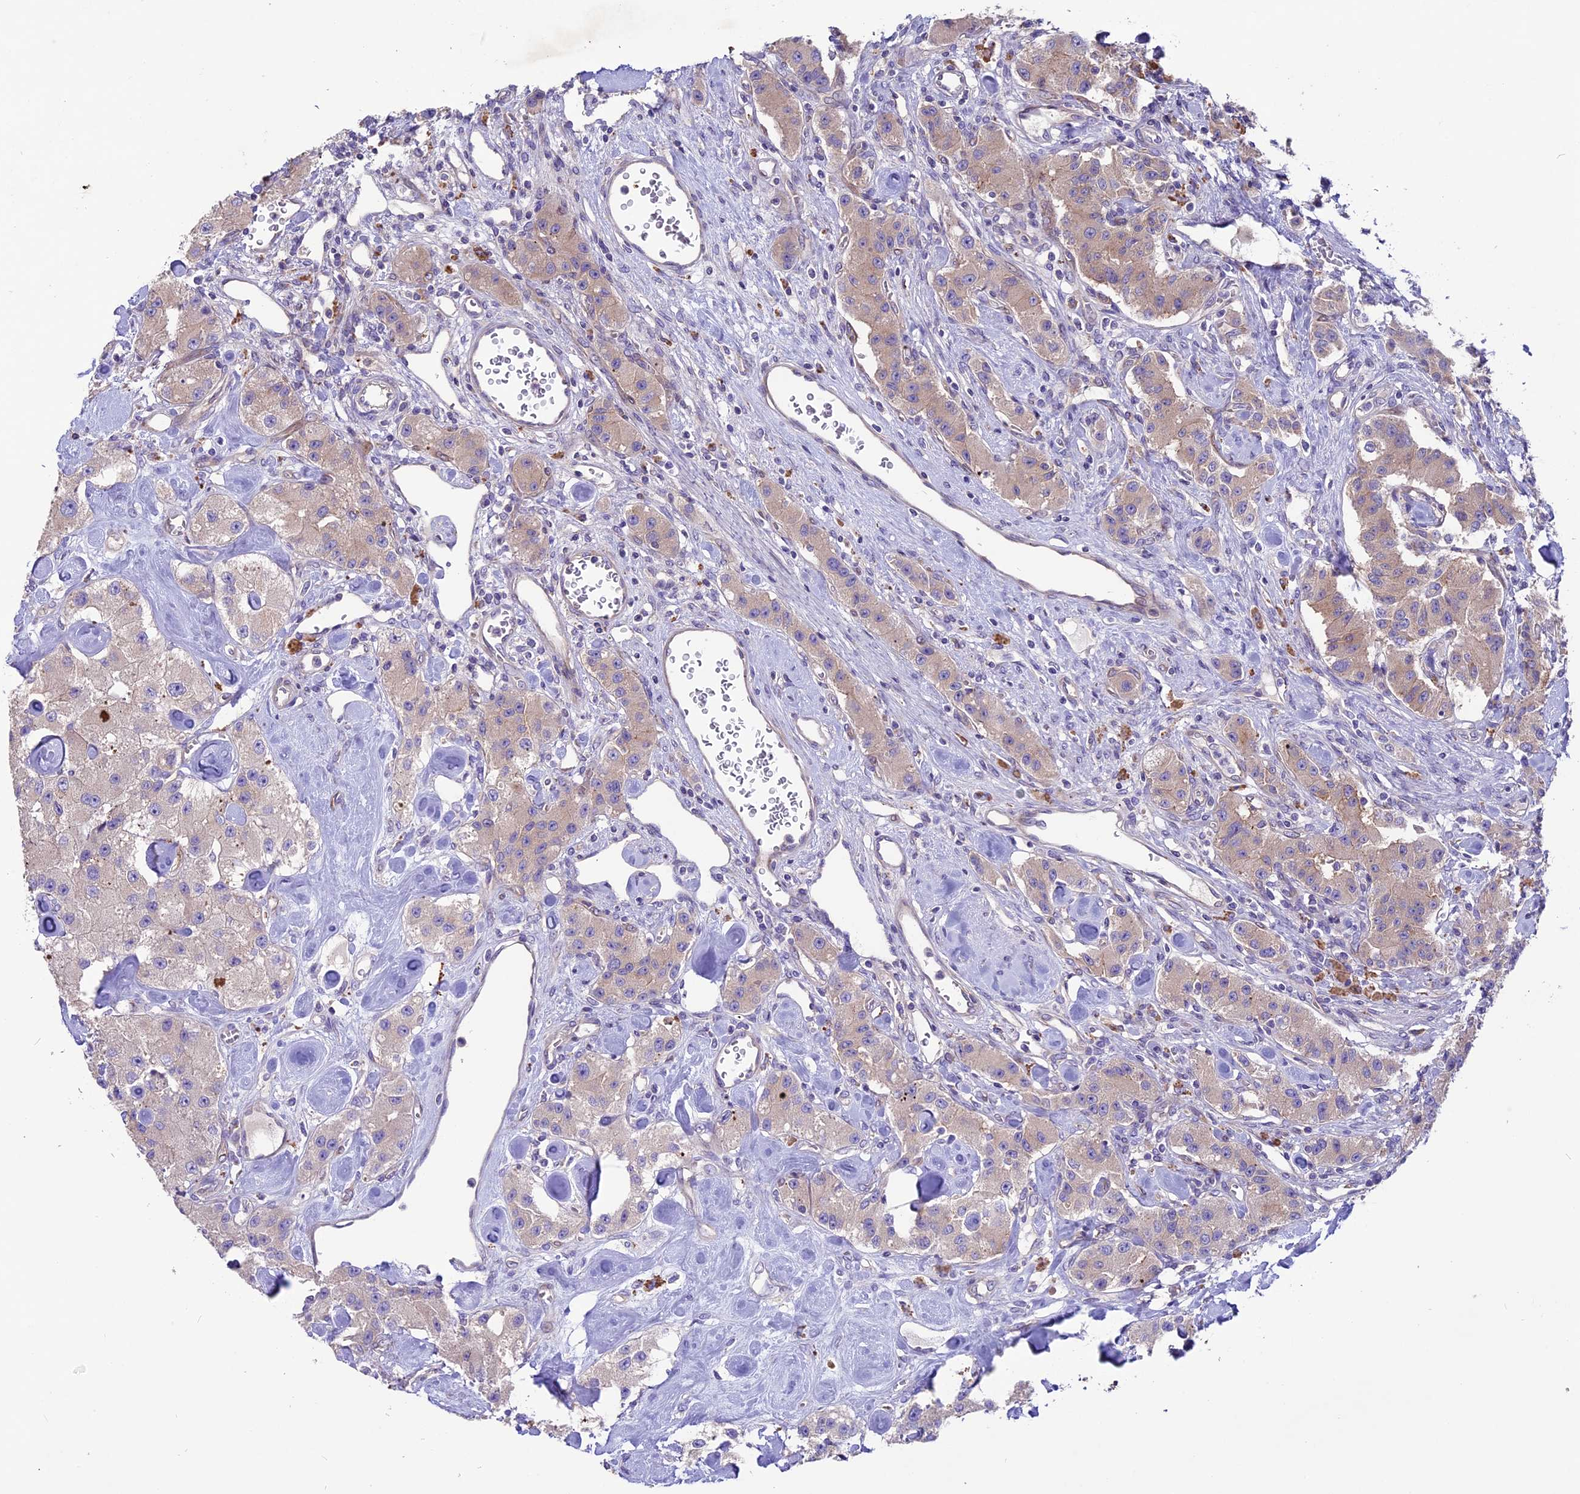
{"staining": {"intensity": "weak", "quantity": ">75%", "location": "cytoplasmic/membranous"}, "tissue": "carcinoid", "cell_type": "Tumor cells", "image_type": "cancer", "snomed": [{"axis": "morphology", "description": "Carcinoid, malignant, NOS"}, {"axis": "topography", "description": "Pancreas"}], "caption": "Approximately >75% of tumor cells in human carcinoid display weak cytoplasmic/membranous protein positivity as visualized by brown immunohistochemical staining.", "gene": "CD99L2", "patient": {"sex": "male", "age": 41}}